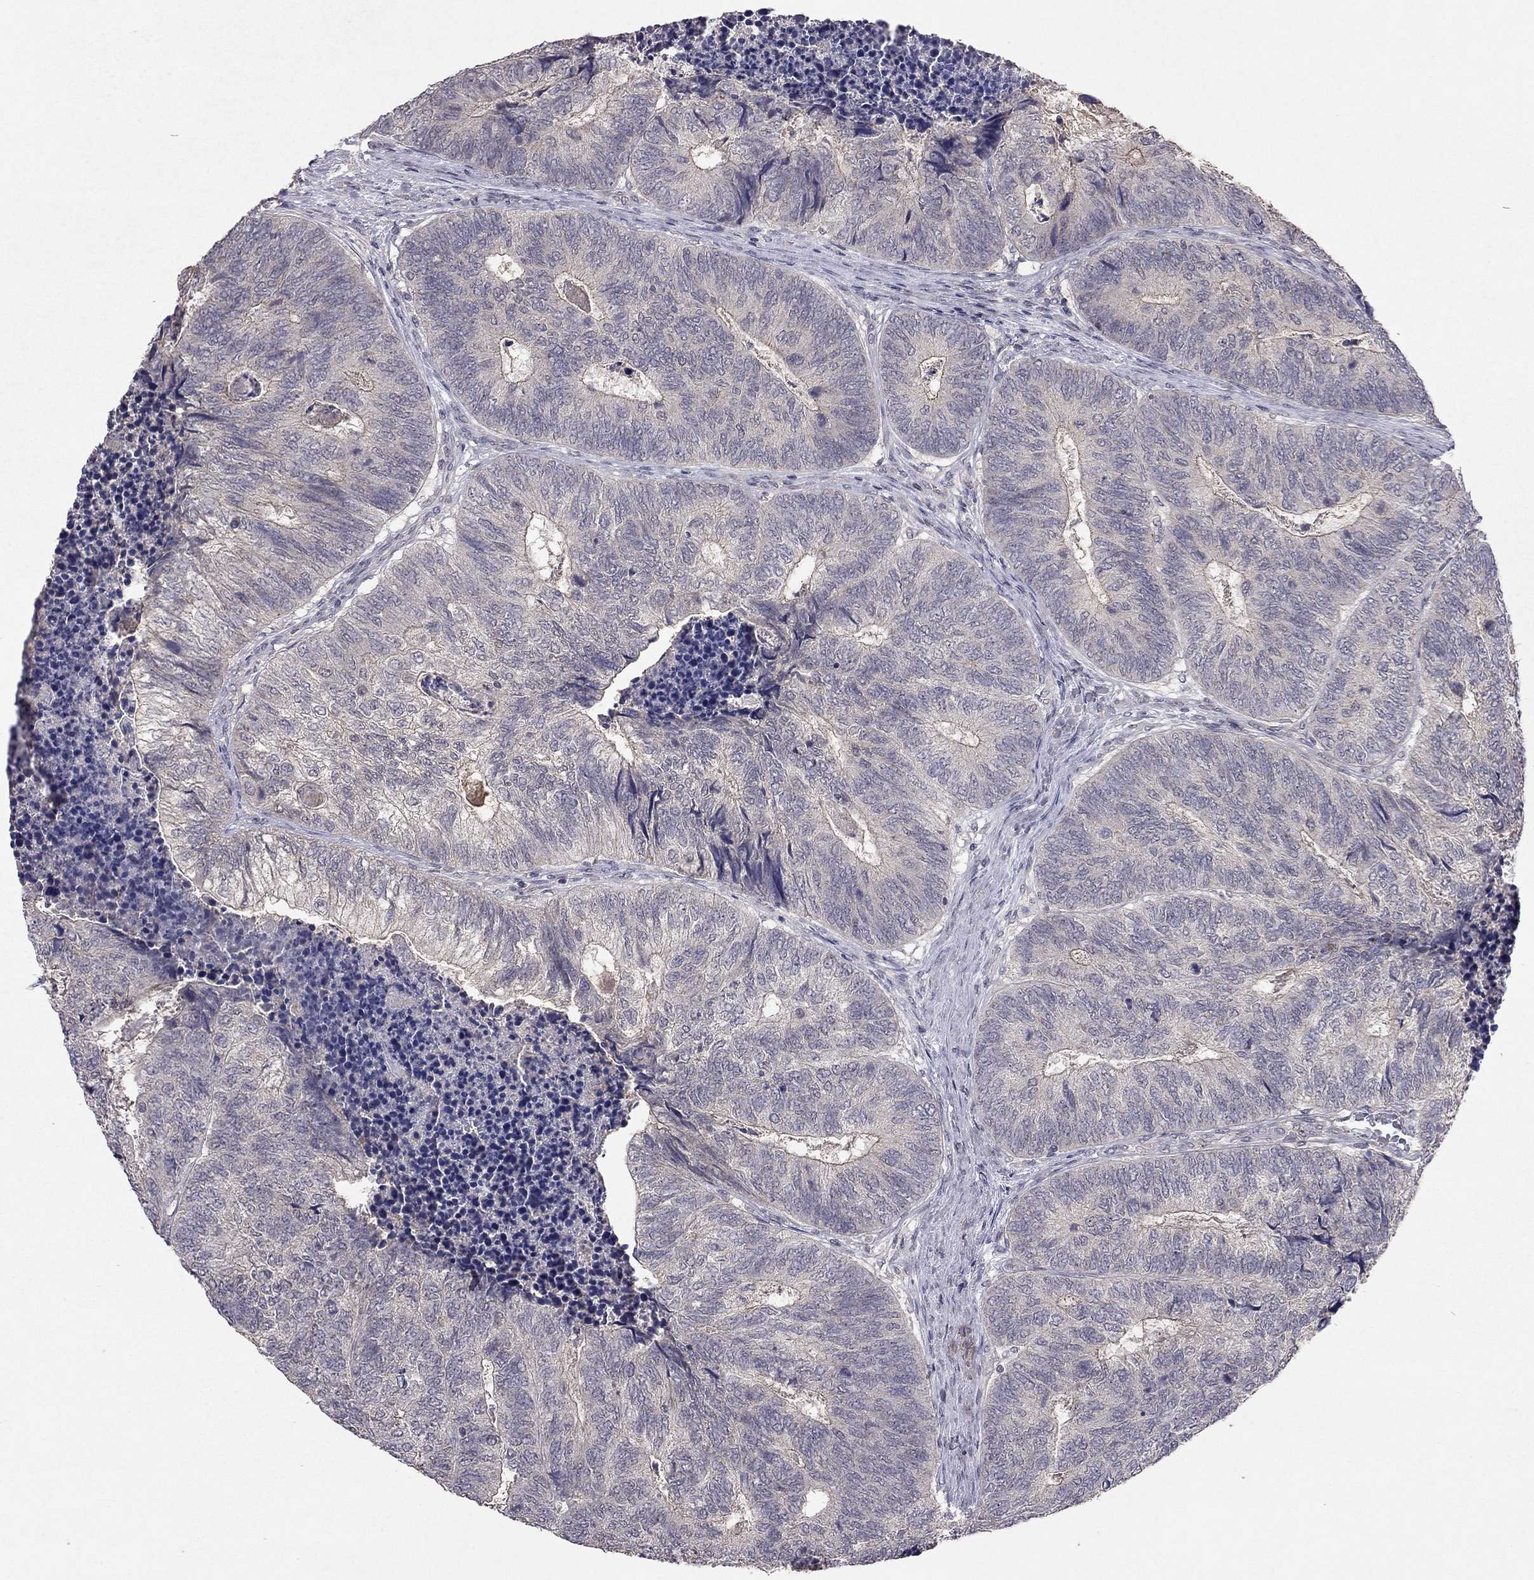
{"staining": {"intensity": "negative", "quantity": "none", "location": "none"}, "tissue": "colorectal cancer", "cell_type": "Tumor cells", "image_type": "cancer", "snomed": [{"axis": "morphology", "description": "Adenocarcinoma, NOS"}, {"axis": "topography", "description": "Colon"}], "caption": "Tumor cells show no significant protein expression in colorectal adenocarcinoma.", "gene": "ESR2", "patient": {"sex": "female", "age": 67}}